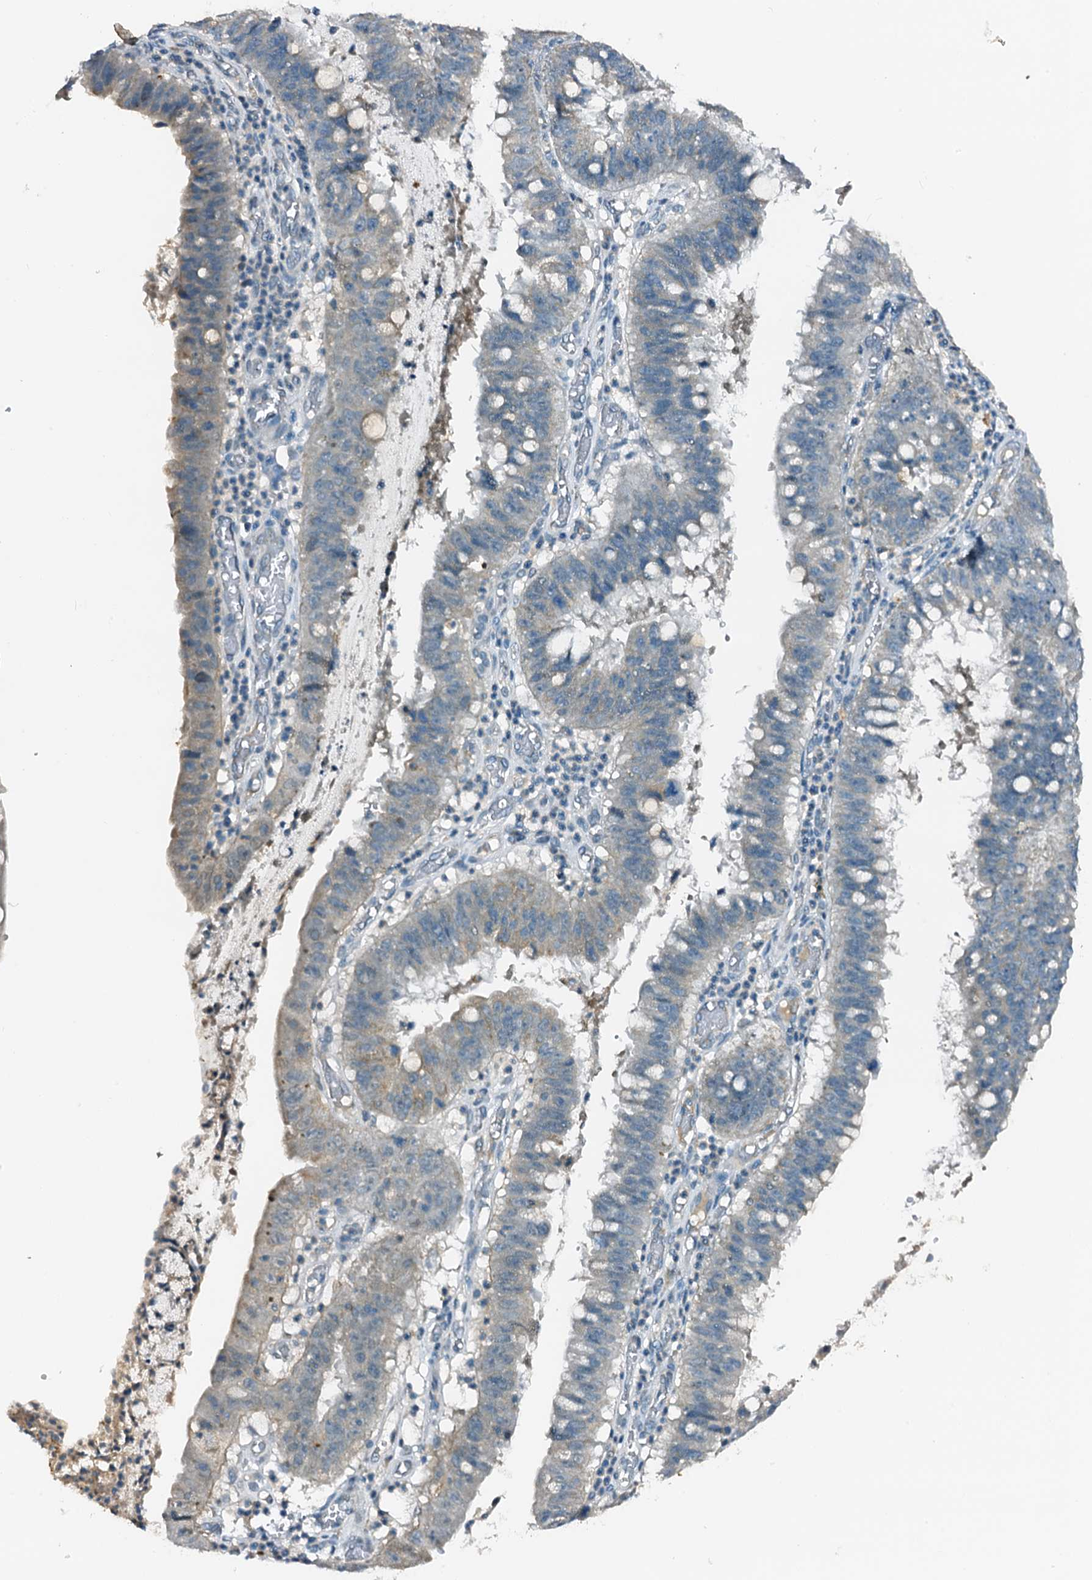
{"staining": {"intensity": "weak", "quantity": "<25%", "location": "cytoplasmic/membranous"}, "tissue": "stomach cancer", "cell_type": "Tumor cells", "image_type": "cancer", "snomed": [{"axis": "morphology", "description": "Adenocarcinoma, NOS"}, {"axis": "topography", "description": "Stomach"}], "caption": "Immunohistochemical staining of human stomach cancer demonstrates no significant positivity in tumor cells.", "gene": "ZNF606", "patient": {"sex": "male", "age": 59}}